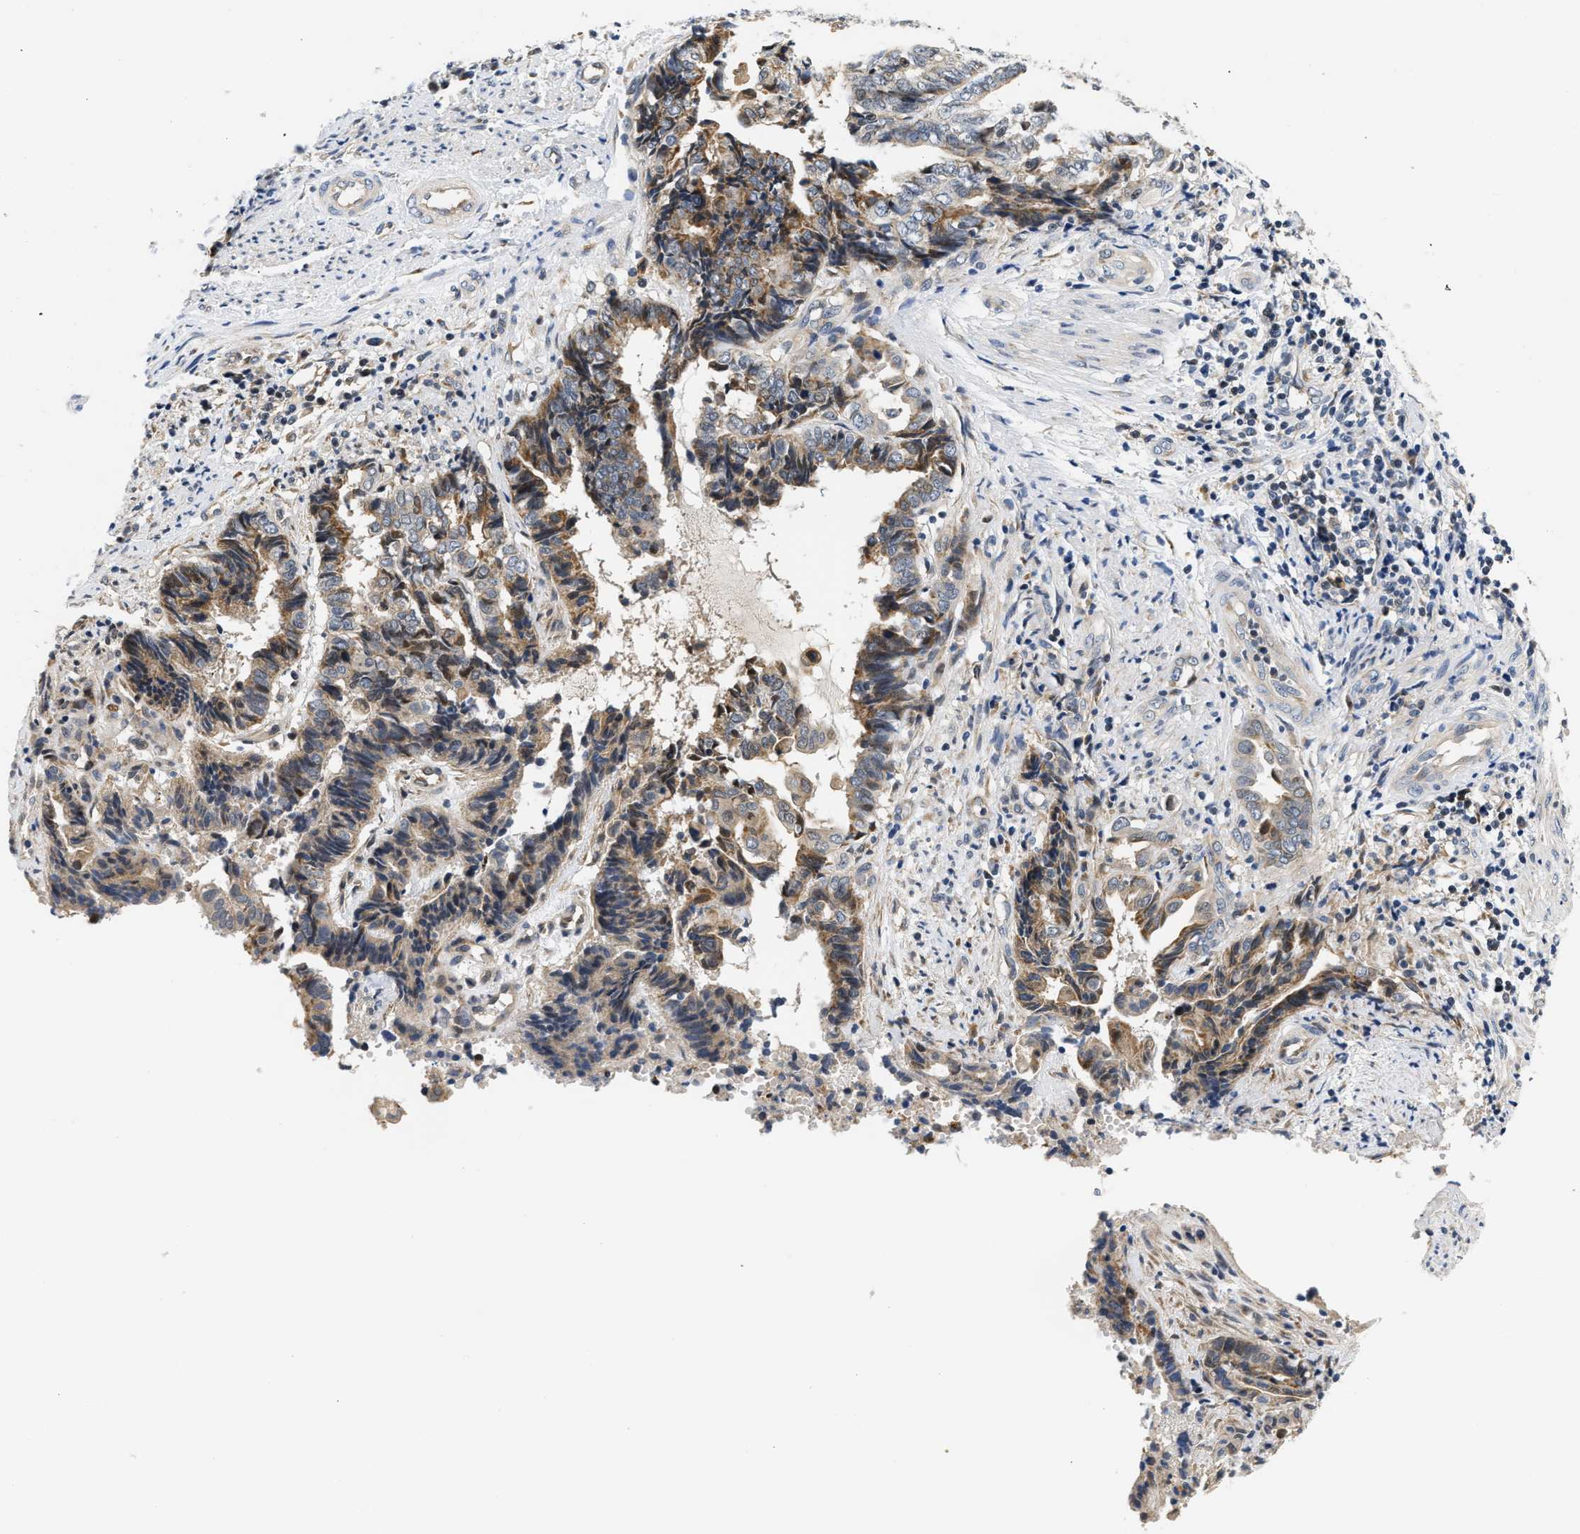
{"staining": {"intensity": "moderate", "quantity": ">75%", "location": "cytoplasmic/membranous"}, "tissue": "endometrial cancer", "cell_type": "Tumor cells", "image_type": "cancer", "snomed": [{"axis": "morphology", "description": "Adenocarcinoma, NOS"}, {"axis": "topography", "description": "Uterus"}, {"axis": "topography", "description": "Endometrium"}], "caption": "Protein analysis of endometrial cancer tissue shows moderate cytoplasmic/membranous expression in about >75% of tumor cells. (Brightfield microscopy of DAB IHC at high magnification).", "gene": "TNIP2", "patient": {"sex": "female", "age": 70}}